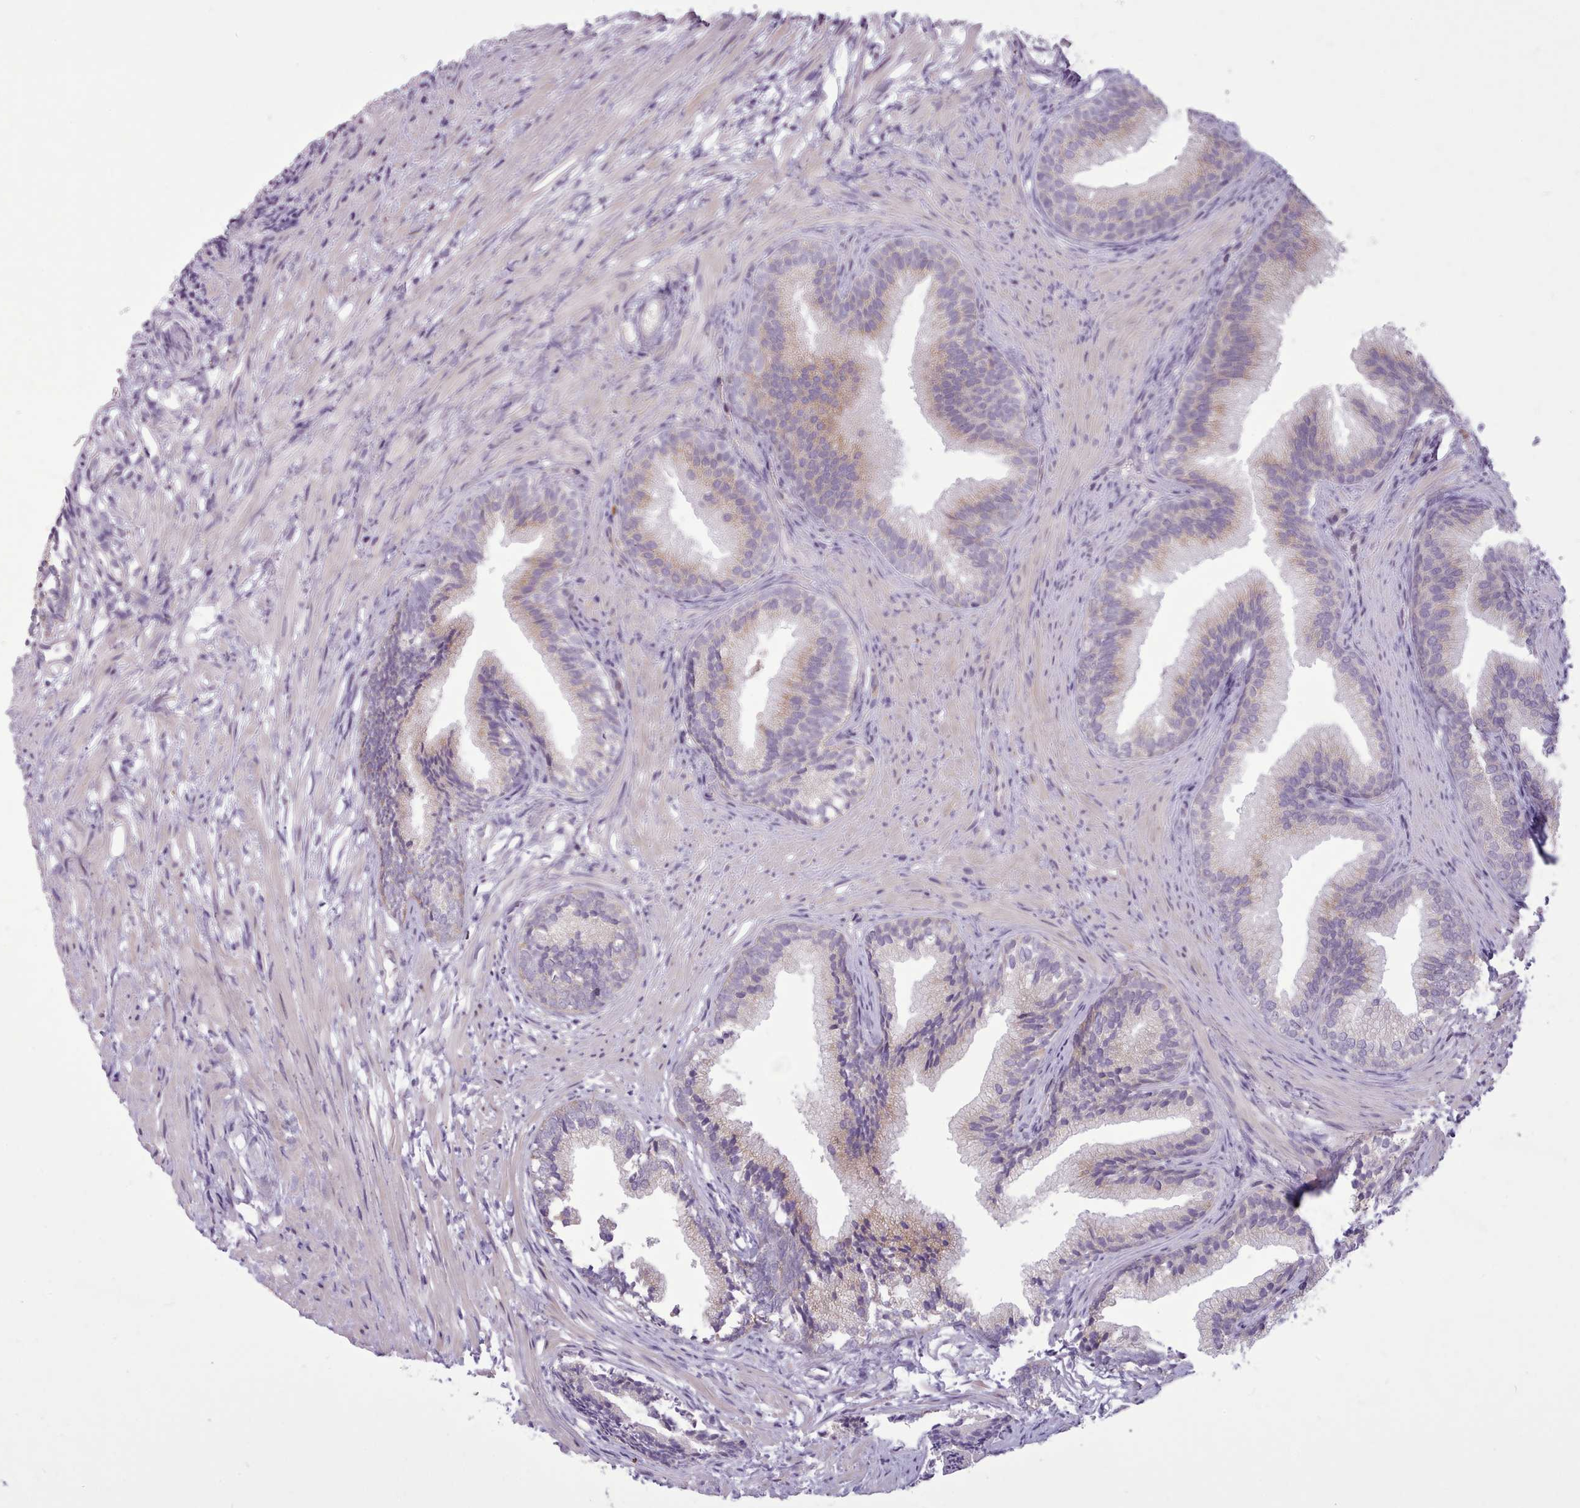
{"staining": {"intensity": "weak", "quantity": "25%-75%", "location": "cytoplasmic/membranous"}, "tissue": "prostate", "cell_type": "Glandular cells", "image_type": "normal", "snomed": [{"axis": "morphology", "description": "Normal tissue, NOS"}, {"axis": "topography", "description": "Prostate"}], "caption": "IHC (DAB (3,3'-diaminobenzidine)) staining of normal human prostate demonstrates weak cytoplasmic/membranous protein staining in approximately 25%-75% of glandular cells. The protein is shown in brown color, while the nuclei are stained blue.", "gene": "SLURP1", "patient": {"sex": "male", "age": 76}}